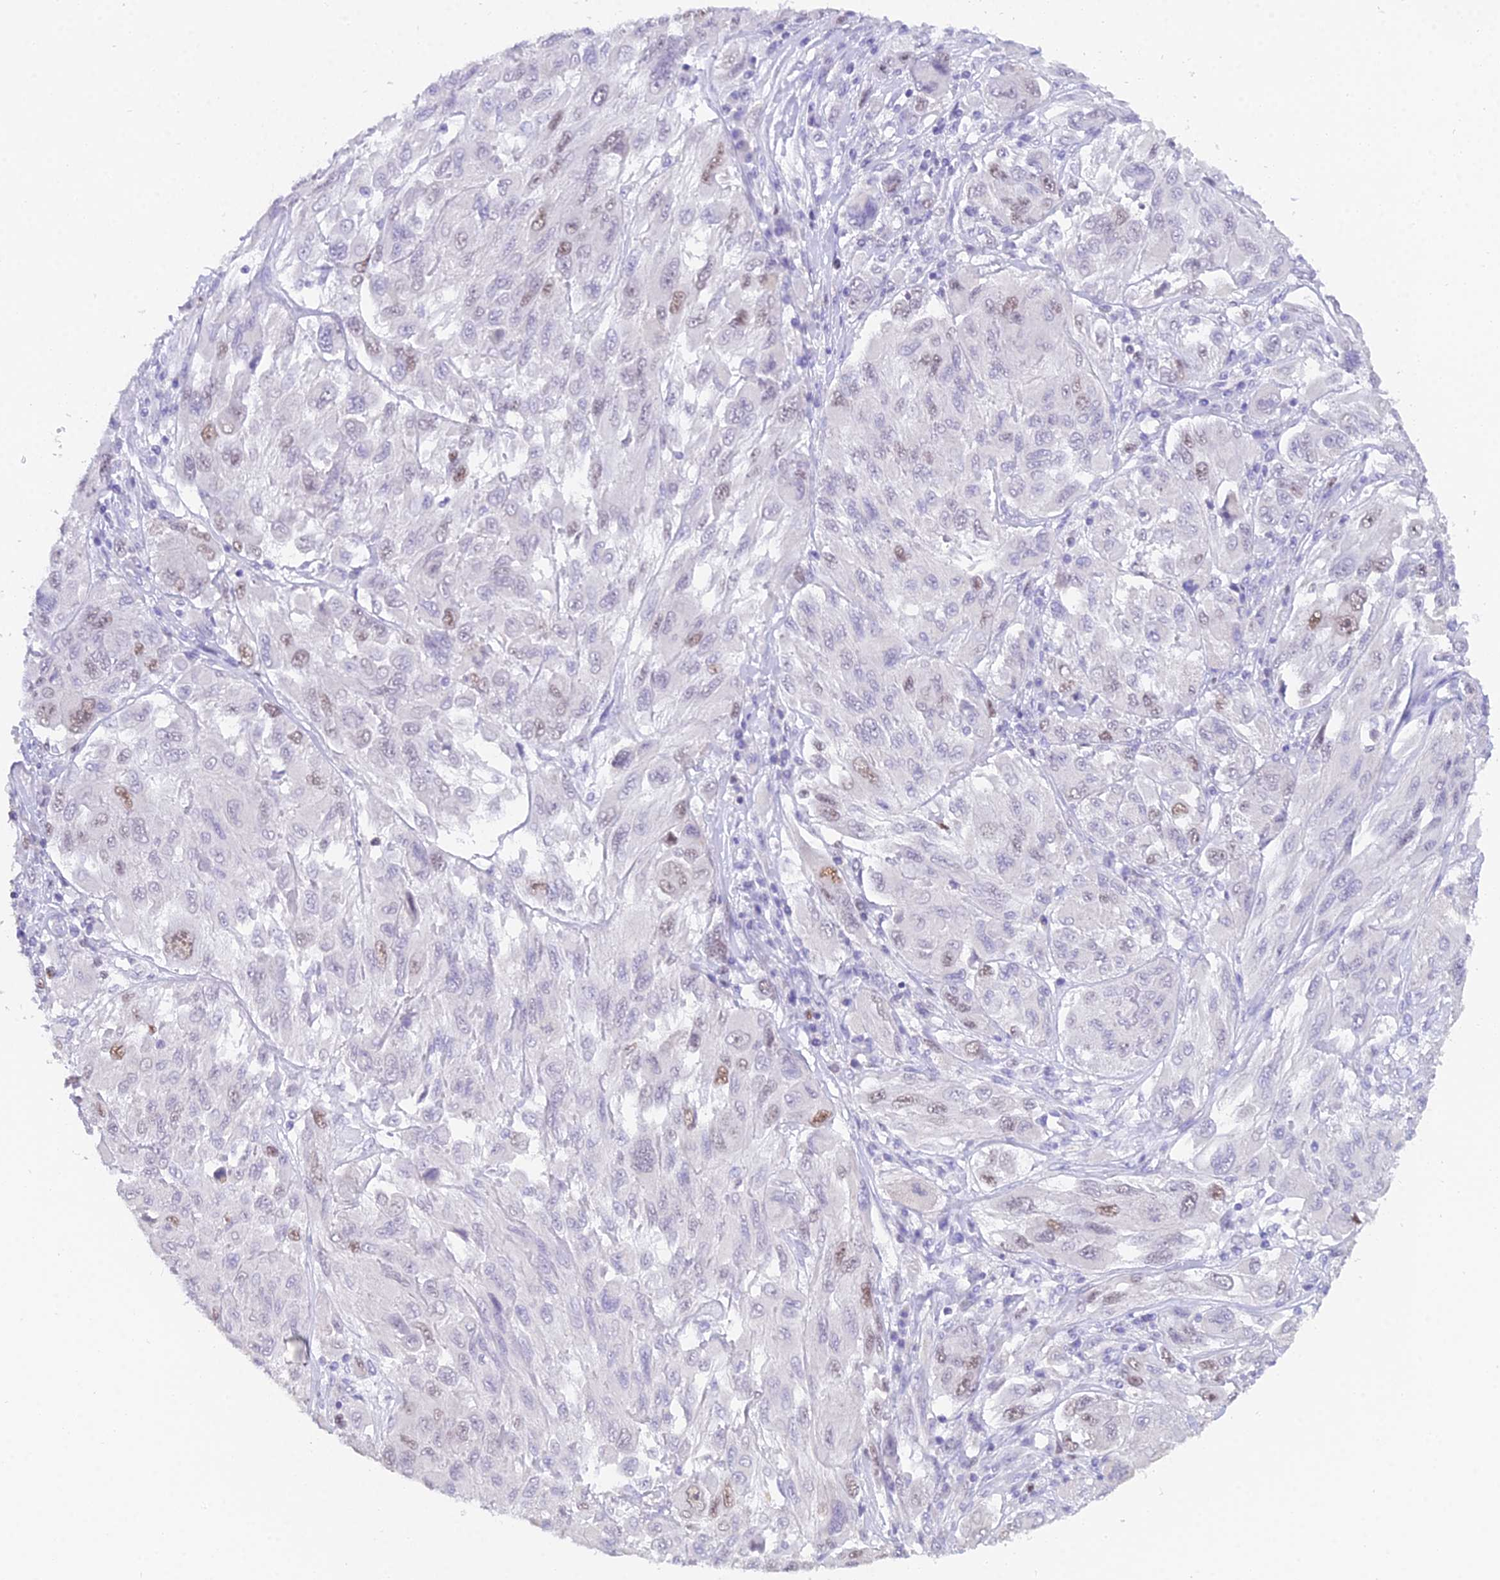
{"staining": {"intensity": "weak", "quantity": "<25%", "location": "nuclear"}, "tissue": "melanoma", "cell_type": "Tumor cells", "image_type": "cancer", "snomed": [{"axis": "morphology", "description": "Malignant melanoma, NOS"}, {"axis": "topography", "description": "Skin"}], "caption": "Immunohistochemistry (IHC) of malignant melanoma shows no staining in tumor cells.", "gene": "MCM2", "patient": {"sex": "female", "age": 91}}